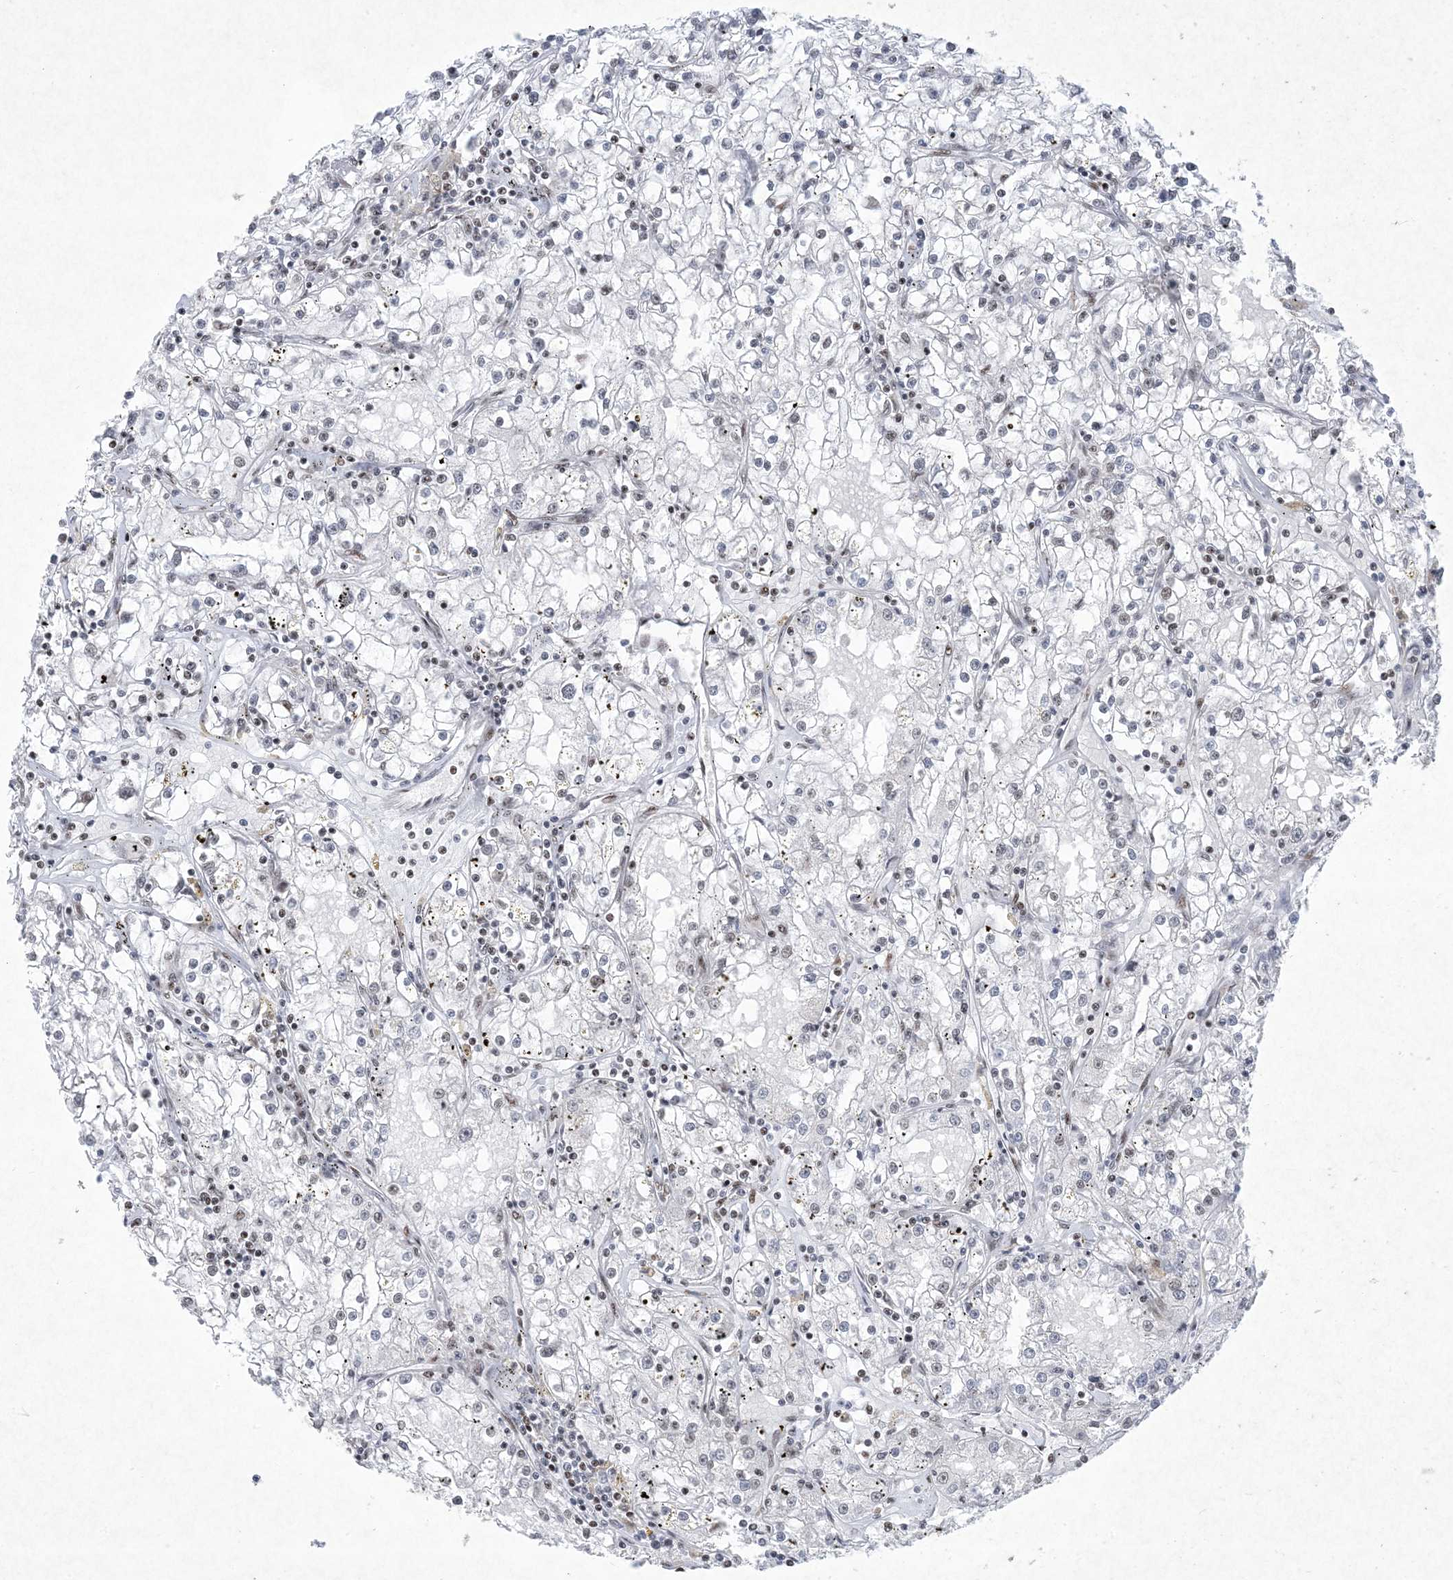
{"staining": {"intensity": "negative", "quantity": "none", "location": "none"}, "tissue": "renal cancer", "cell_type": "Tumor cells", "image_type": "cancer", "snomed": [{"axis": "morphology", "description": "Adenocarcinoma, NOS"}, {"axis": "topography", "description": "Kidney"}], "caption": "IHC photomicrograph of human renal cancer stained for a protein (brown), which shows no expression in tumor cells.", "gene": "PKNOX2", "patient": {"sex": "male", "age": 56}}